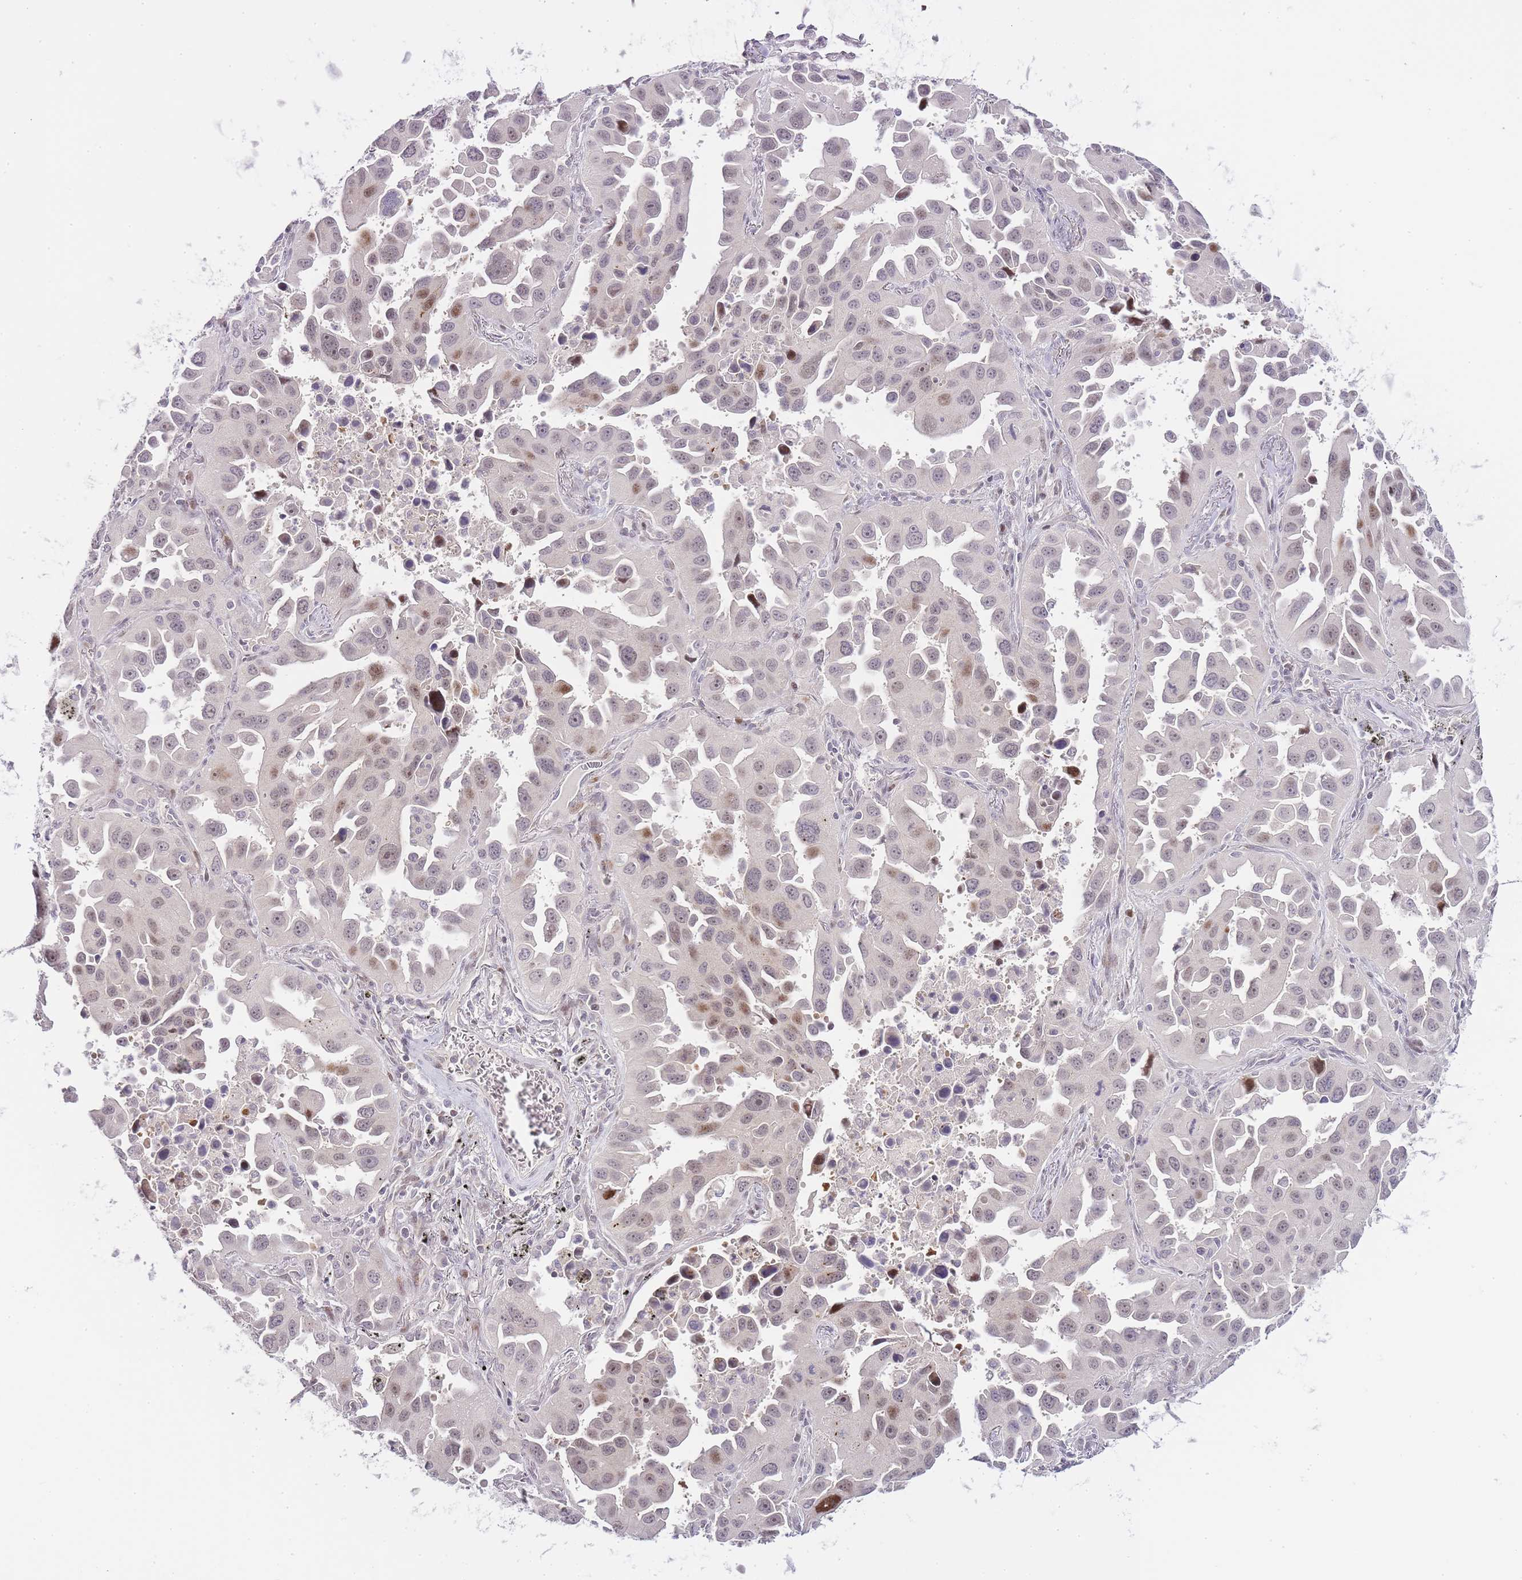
{"staining": {"intensity": "moderate", "quantity": "25%-75%", "location": "nuclear"}, "tissue": "lung cancer", "cell_type": "Tumor cells", "image_type": "cancer", "snomed": [{"axis": "morphology", "description": "Adenocarcinoma, NOS"}, {"axis": "topography", "description": "Lung"}], "caption": "Tumor cells demonstrate moderate nuclear positivity in approximately 25%-75% of cells in lung cancer (adenocarcinoma). The staining was performed using DAB to visualize the protein expression in brown, while the nuclei were stained in blue with hematoxylin (Magnification: 20x).", "gene": "OGG1", "patient": {"sex": "male", "age": 66}}